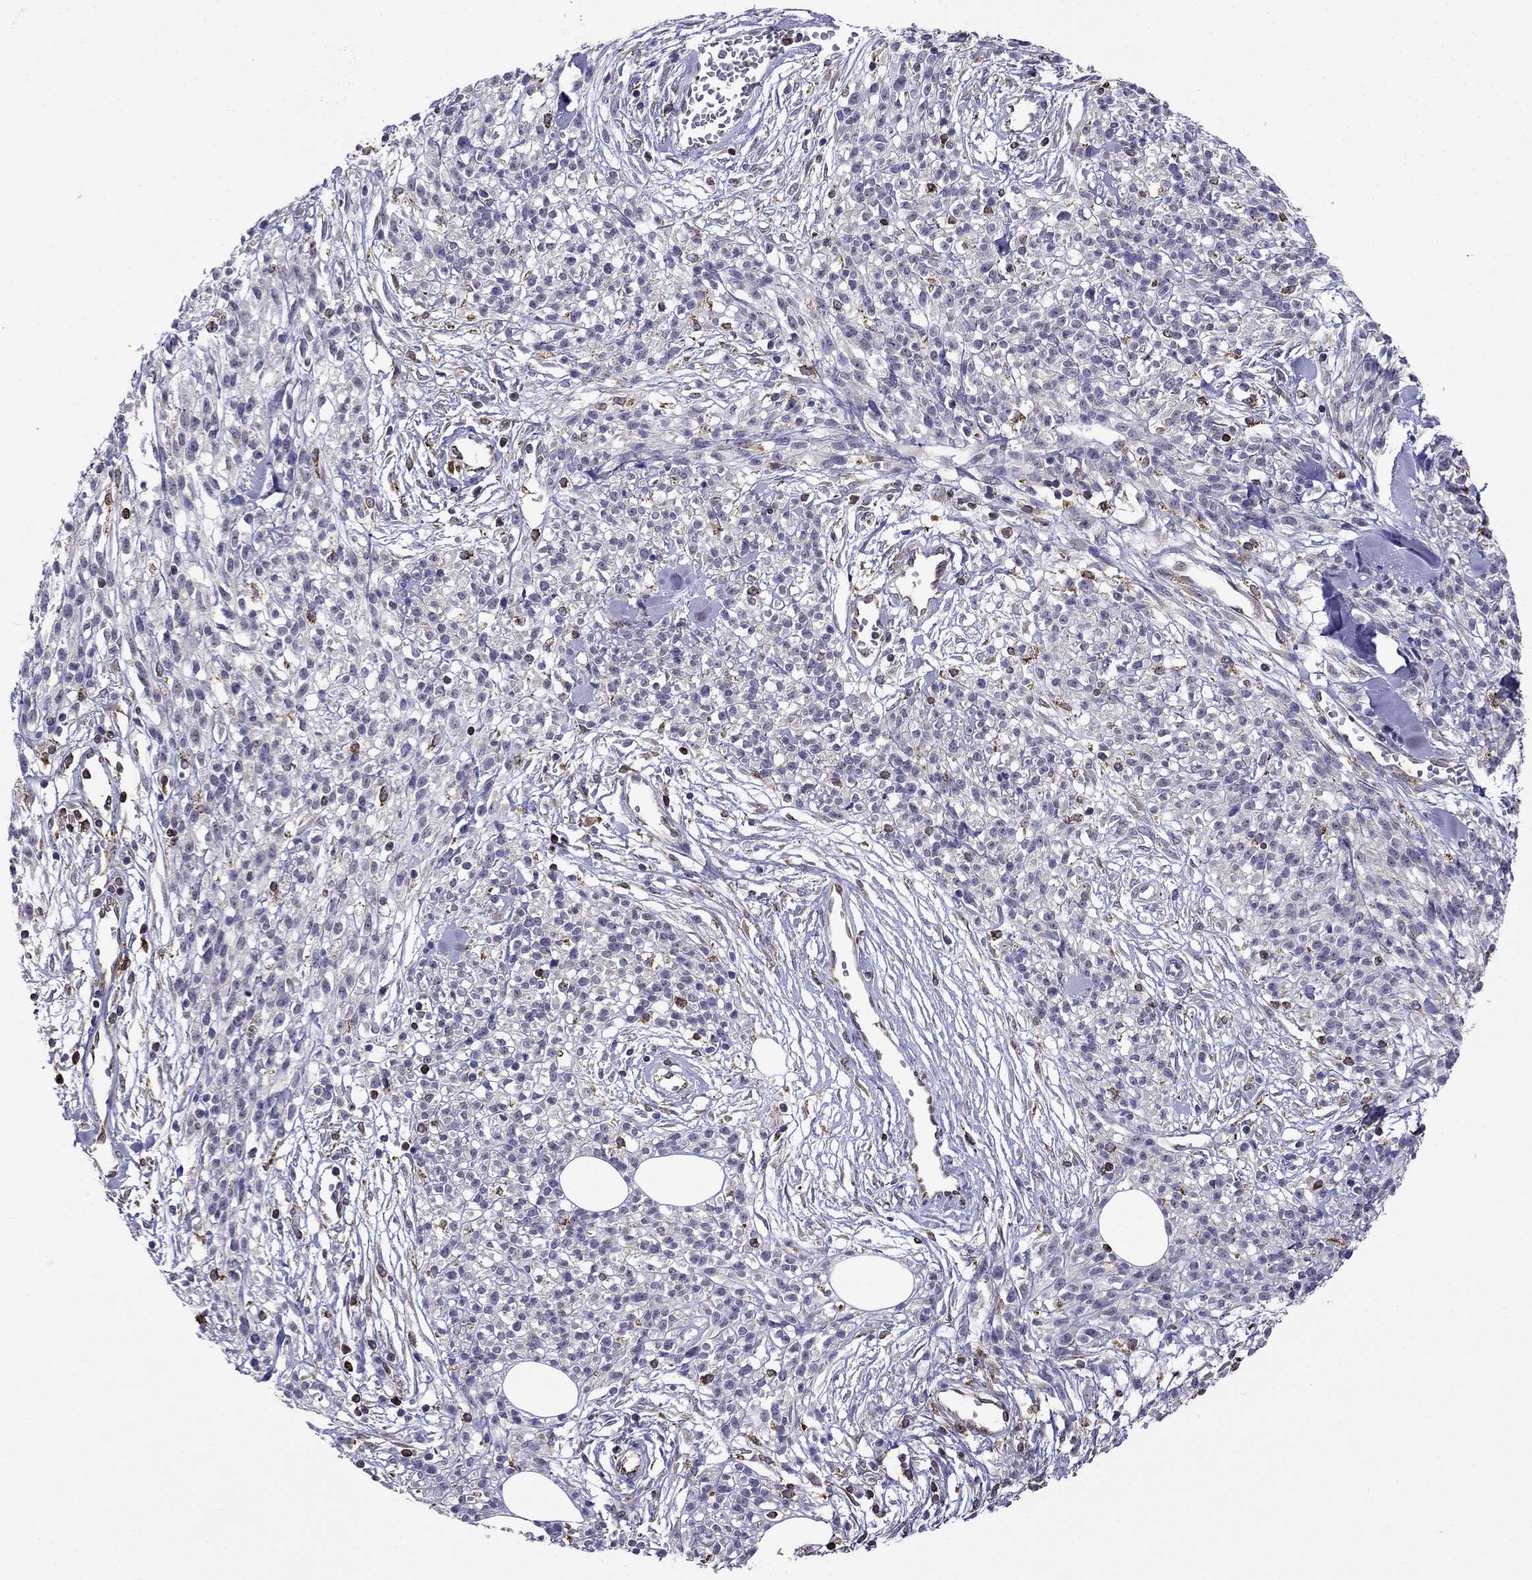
{"staining": {"intensity": "negative", "quantity": "none", "location": "none"}, "tissue": "melanoma", "cell_type": "Tumor cells", "image_type": "cancer", "snomed": [{"axis": "morphology", "description": "Malignant melanoma, NOS"}, {"axis": "topography", "description": "Skin"}, {"axis": "topography", "description": "Skin of trunk"}], "caption": "Malignant melanoma stained for a protein using IHC shows no expression tumor cells.", "gene": "GNAL", "patient": {"sex": "male", "age": 74}}